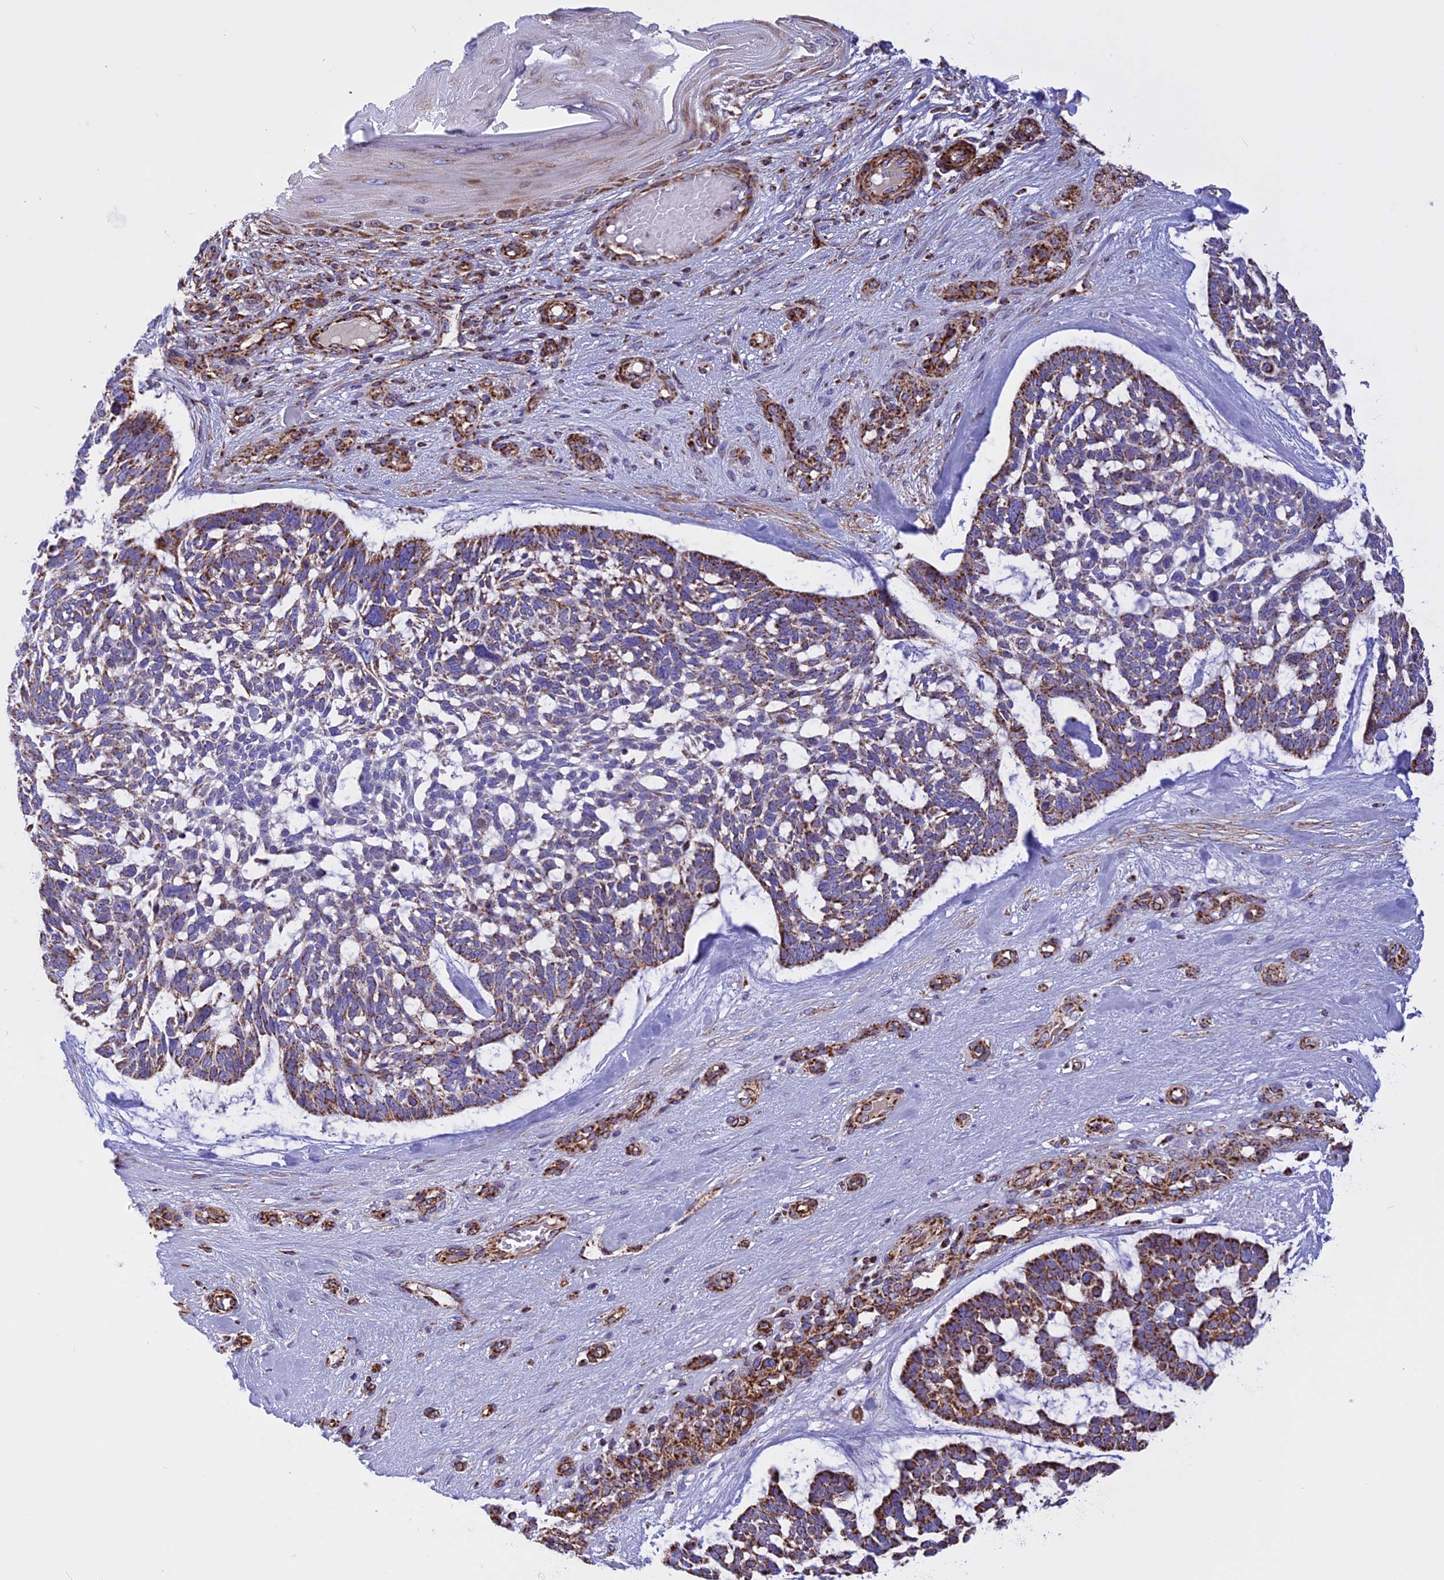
{"staining": {"intensity": "moderate", "quantity": ">75%", "location": "cytoplasmic/membranous"}, "tissue": "skin cancer", "cell_type": "Tumor cells", "image_type": "cancer", "snomed": [{"axis": "morphology", "description": "Basal cell carcinoma"}, {"axis": "topography", "description": "Skin"}], "caption": "About >75% of tumor cells in skin cancer show moderate cytoplasmic/membranous protein staining as visualized by brown immunohistochemical staining.", "gene": "UQCRB", "patient": {"sex": "male", "age": 88}}